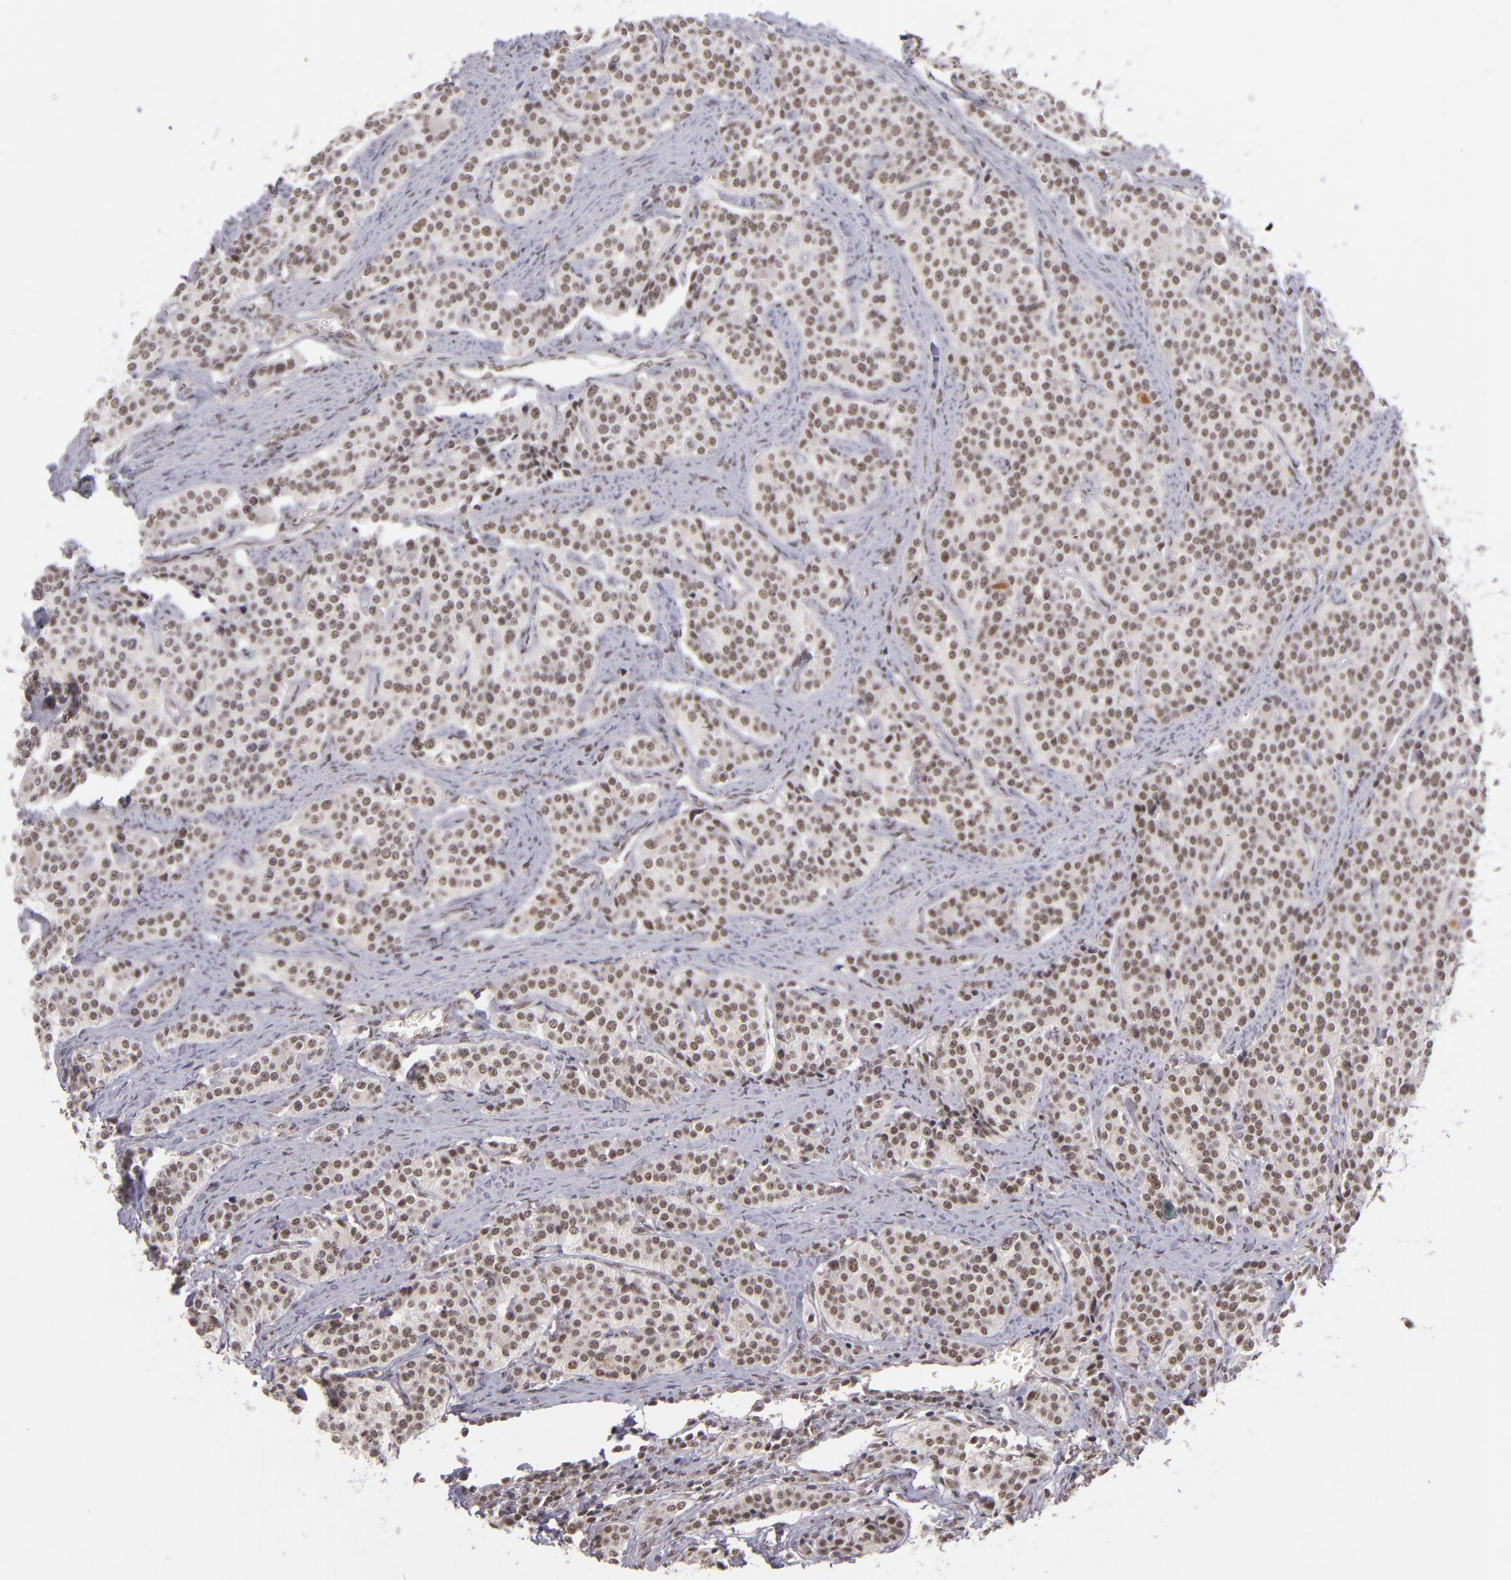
{"staining": {"intensity": "moderate", "quantity": ">75%", "location": "nuclear"}, "tissue": "carcinoid", "cell_type": "Tumor cells", "image_type": "cancer", "snomed": [{"axis": "morphology", "description": "Carcinoid, malignant, NOS"}, {"axis": "topography", "description": "Small intestine"}], "caption": "A micrograph showing moderate nuclear staining in about >75% of tumor cells in carcinoid, as visualized by brown immunohistochemical staining.", "gene": "ZNF148", "patient": {"sex": "male", "age": 63}}